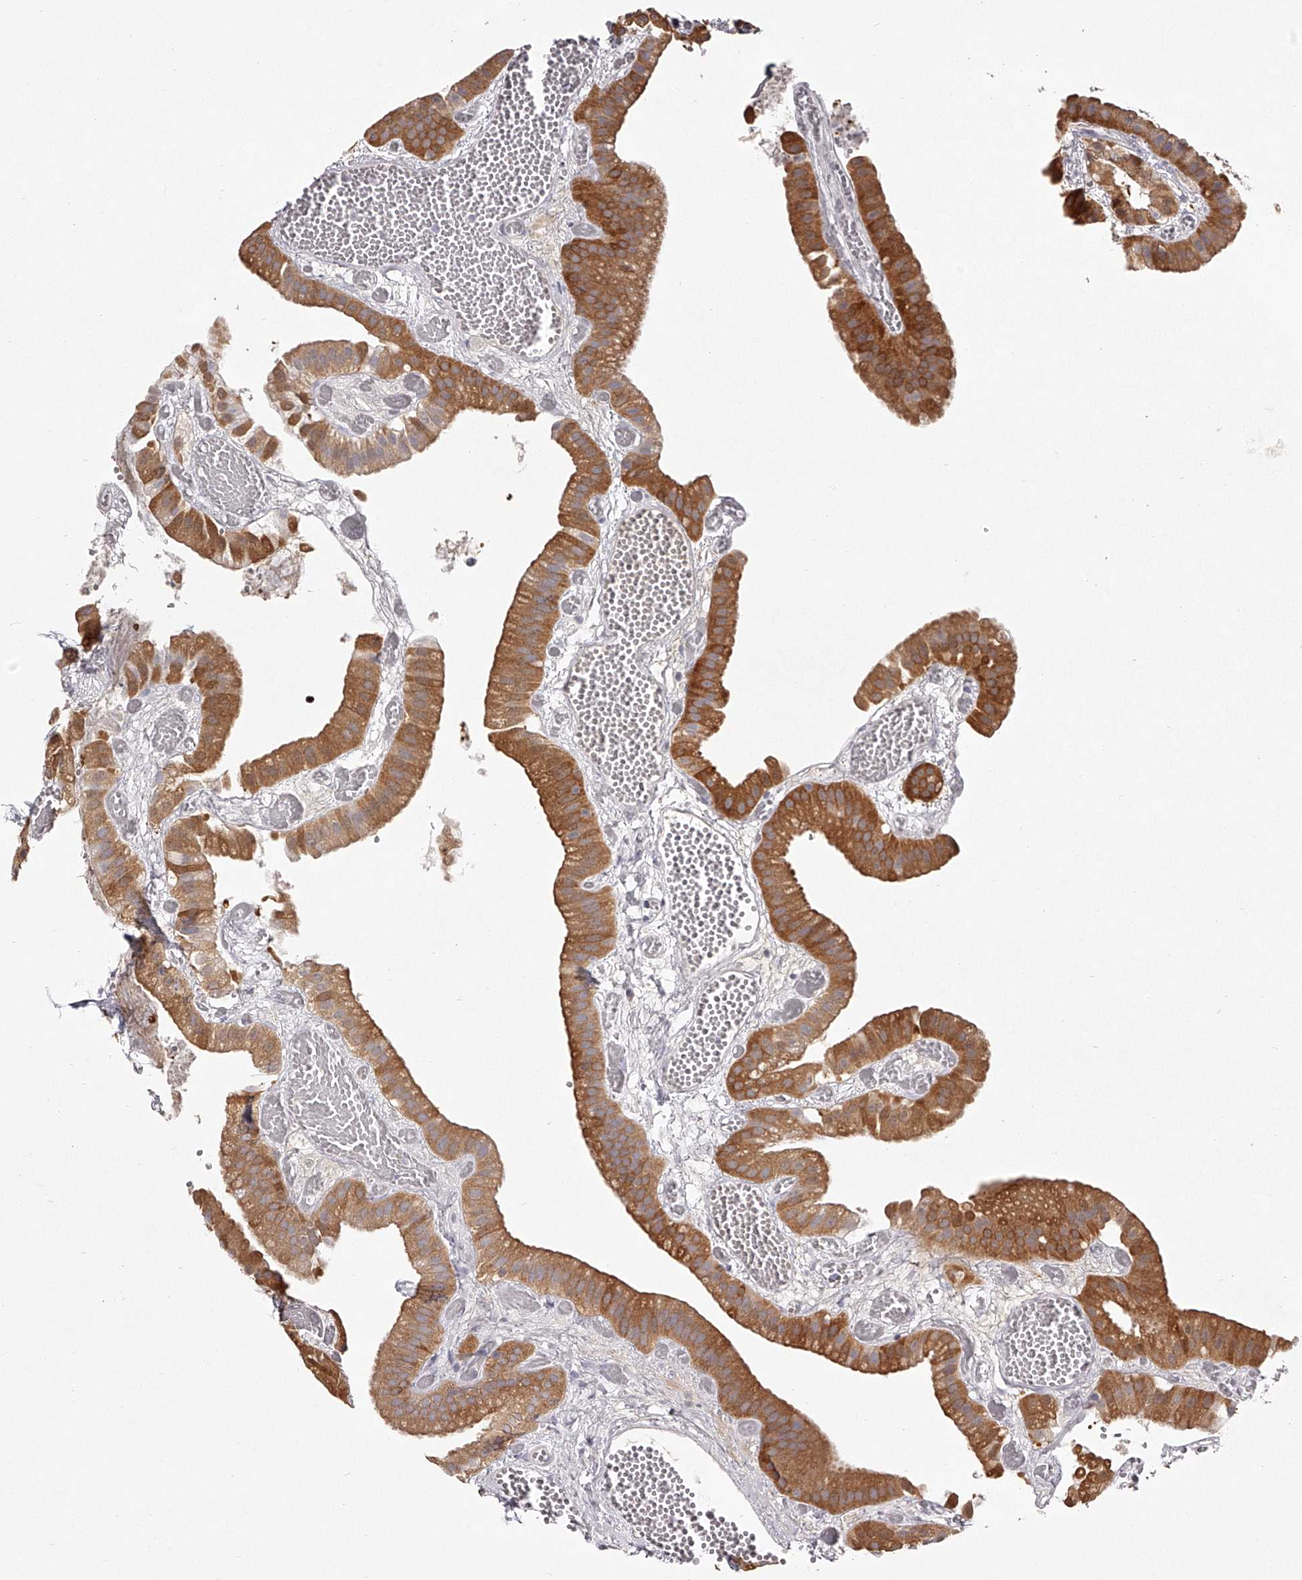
{"staining": {"intensity": "moderate", "quantity": ">75%", "location": "cytoplasmic/membranous"}, "tissue": "gallbladder", "cell_type": "Glandular cells", "image_type": "normal", "snomed": [{"axis": "morphology", "description": "Normal tissue, NOS"}, {"axis": "topography", "description": "Gallbladder"}], "caption": "Moderate cytoplasmic/membranous expression is seen in about >75% of glandular cells in benign gallbladder.", "gene": "LAP3", "patient": {"sex": "female", "age": 64}}